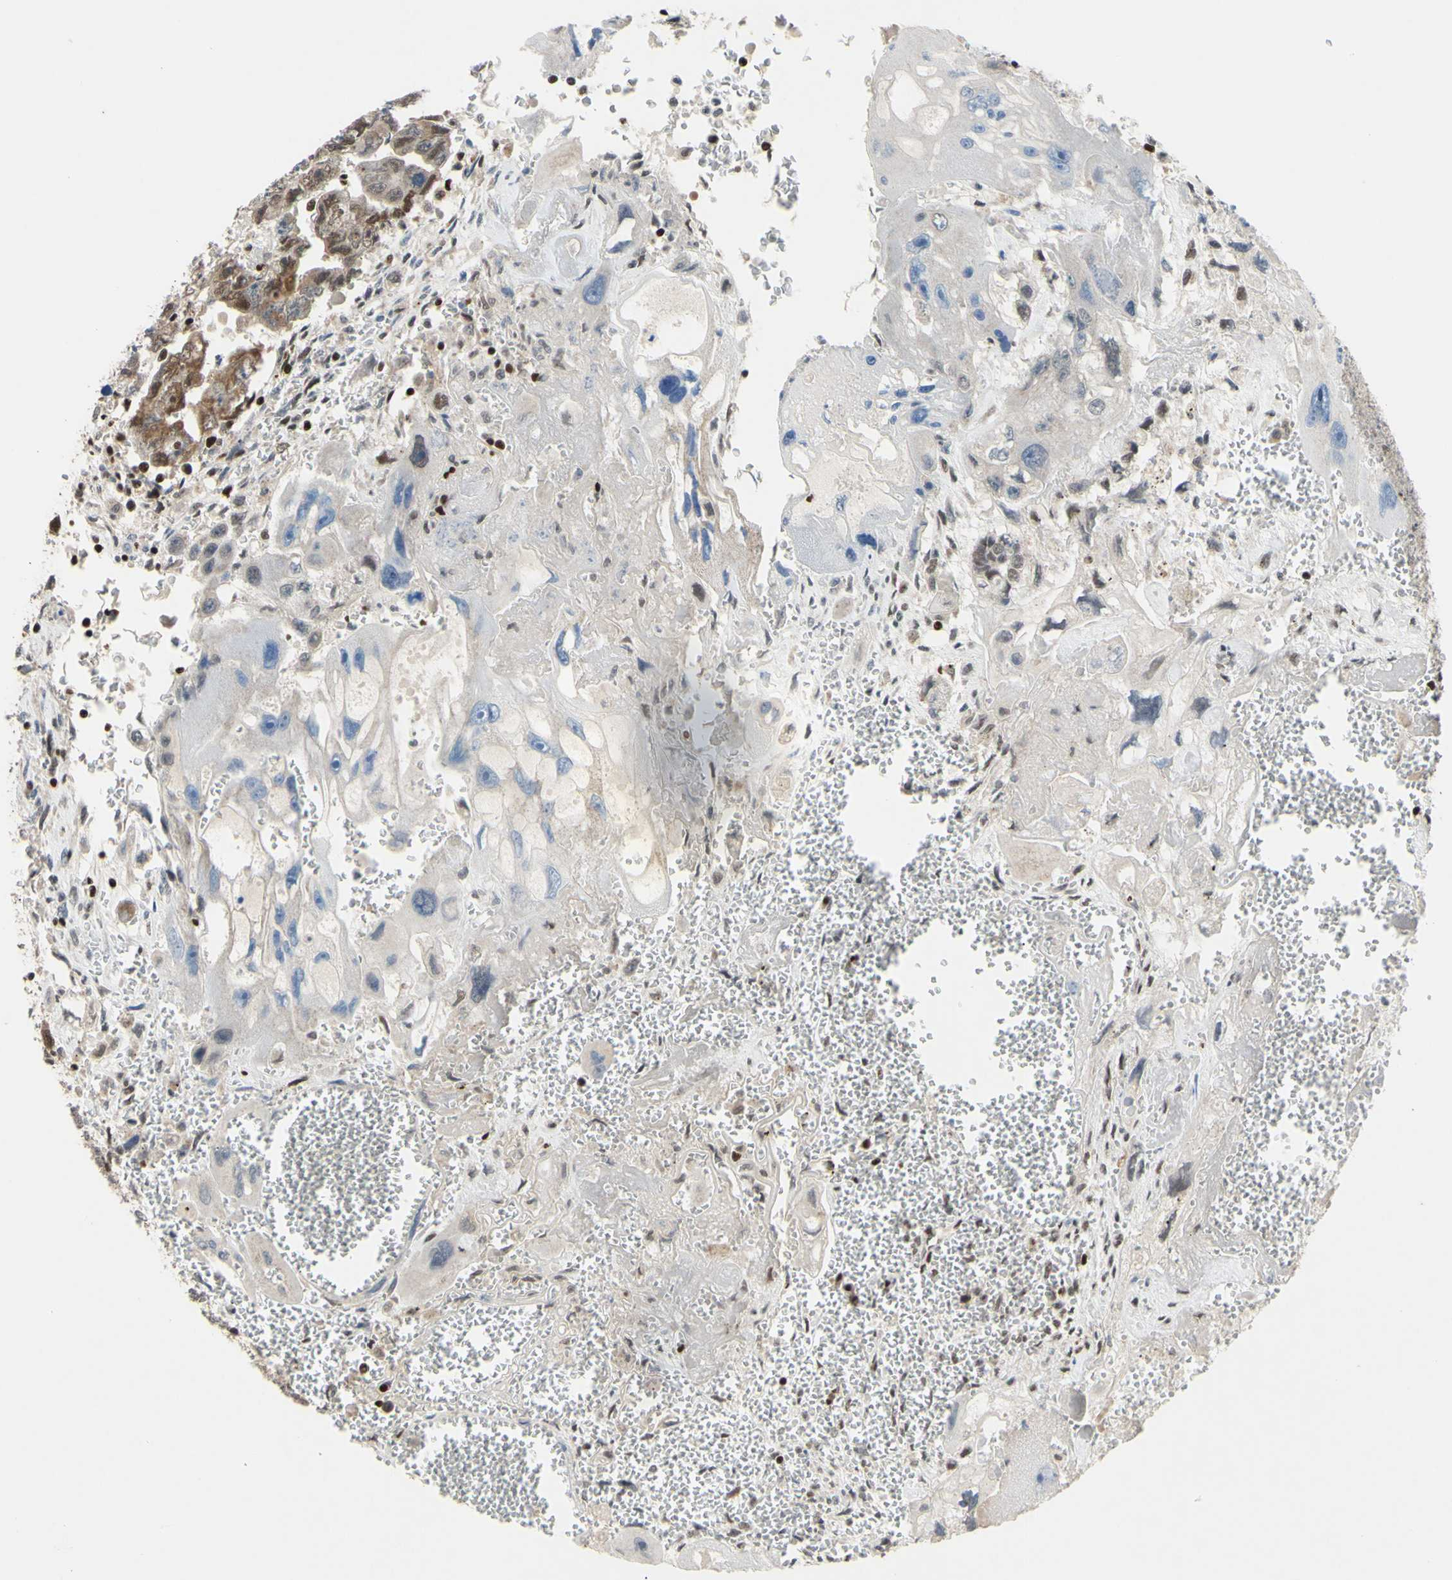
{"staining": {"intensity": "weak", "quantity": ">75%", "location": "cytoplasmic/membranous,nuclear"}, "tissue": "testis cancer", "cell_type": "Tumor cells", "image_type": "cancer", "snomed": [{"axis": "morphology", "description": "Carcinoma, Embryonal, NOS"}, {"axis": "topography", "description": "Testis"}], "caption": "Immunohistochemical staining of testis cancer demonstrates weak cytoplasmic/membranous and nuclear protein positivity in approximately >75% of tumor cells.", "gene": "SP4", "patient": {"sex": "male", "age": 28}}